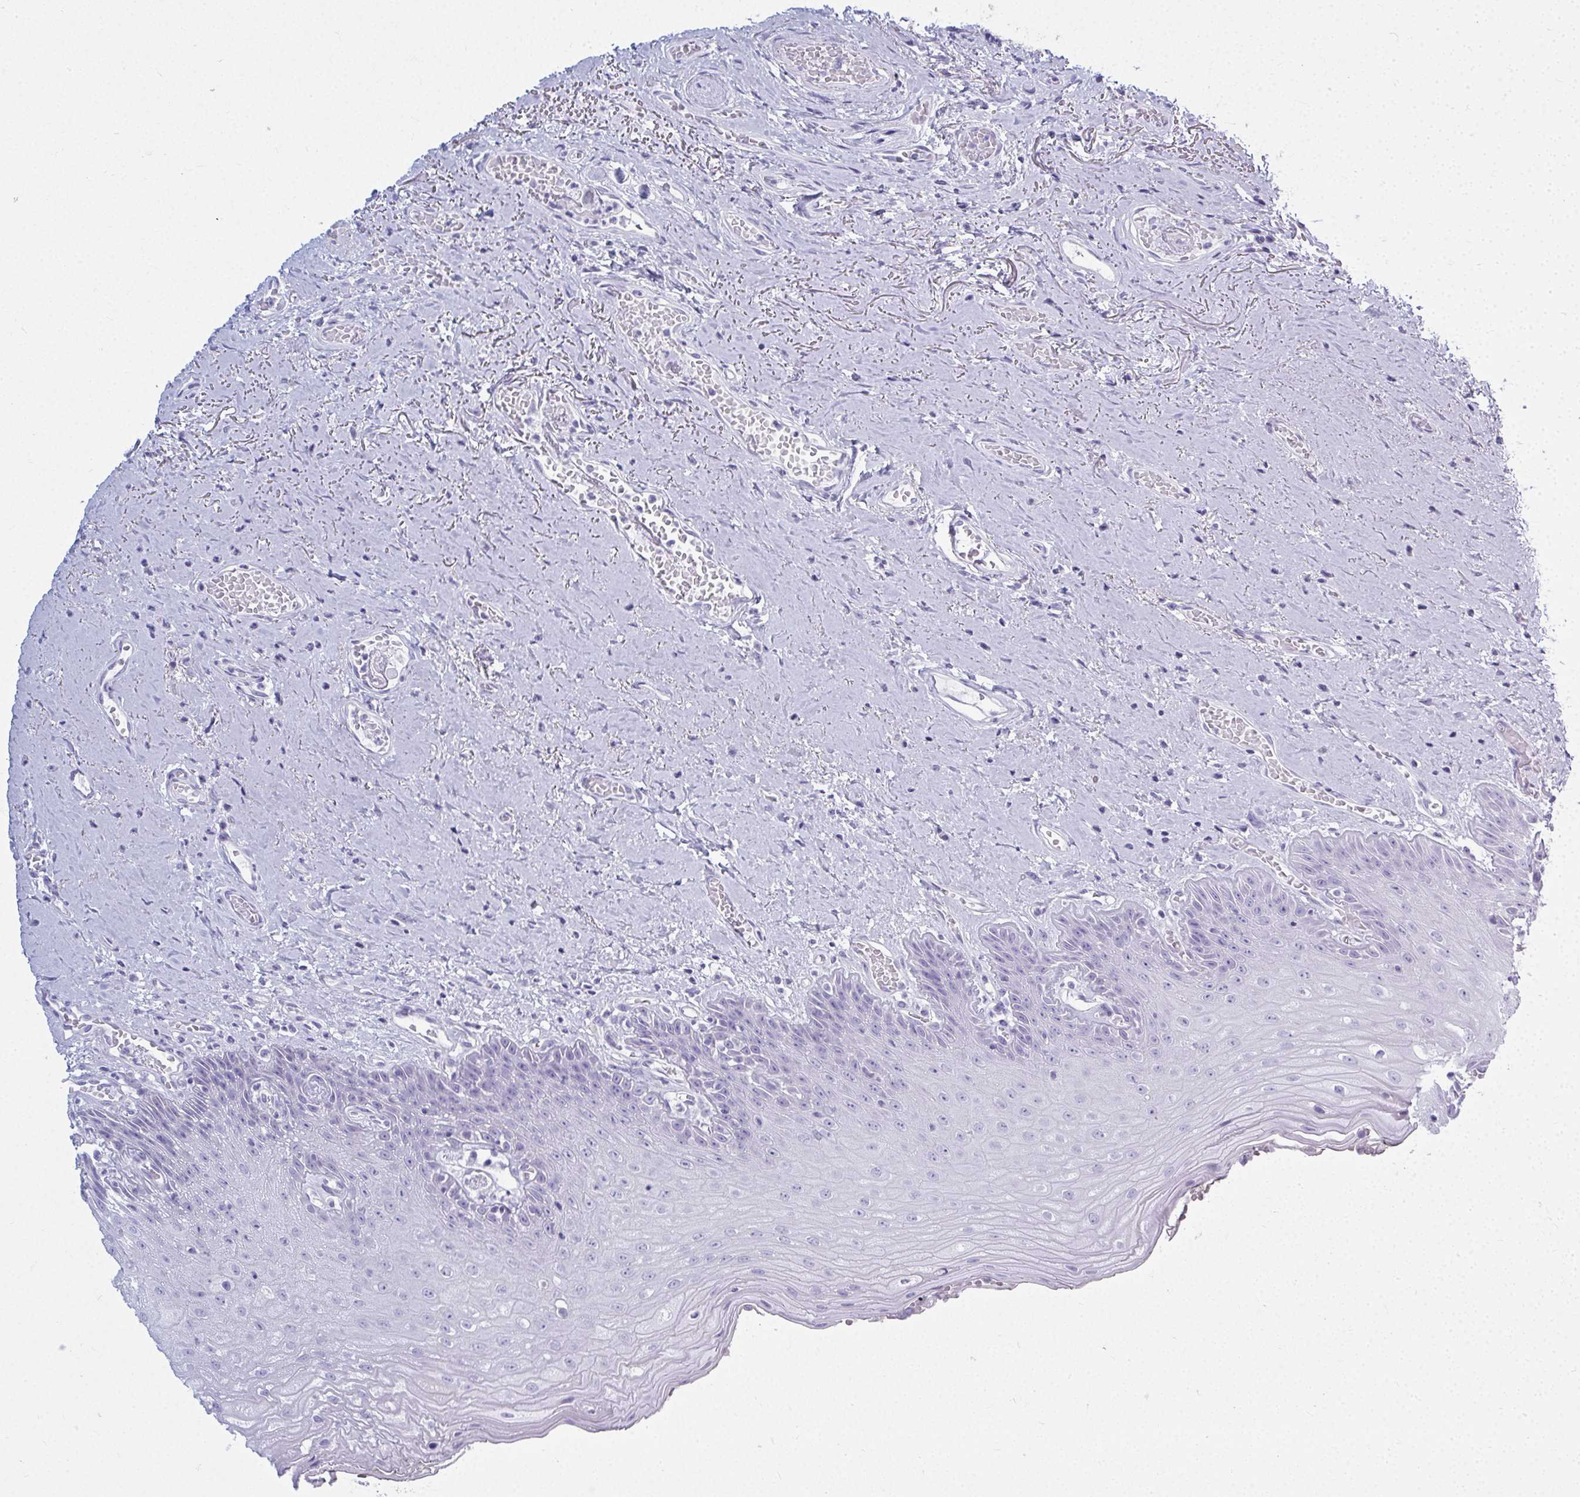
{"staining": {"intensity": "negative", "quantity": "none", "location": "none"}, "tissue": "oral mucosa", "cell_type": "Squamous epithelial cells", "image_type": "normal", "snomed": [{"axis": "morphology", "description": "Normal tissue, NOS"}, {"axis": "morphology", "description": "Squamous cell carcinoma, NOS"}, {"axis": "topography", "description": "Oral tissue"}, {"axis": "topography", "description": "Peripheral nerve tissue"}, {"axis": "topography", "description": "Head-Neck"}], "caption": "Squamous epithelial cells are negative for protein expression in benign human oral mucosa.", "gene": "QDPR", "patient": {"sex": "female", "age": 59}}